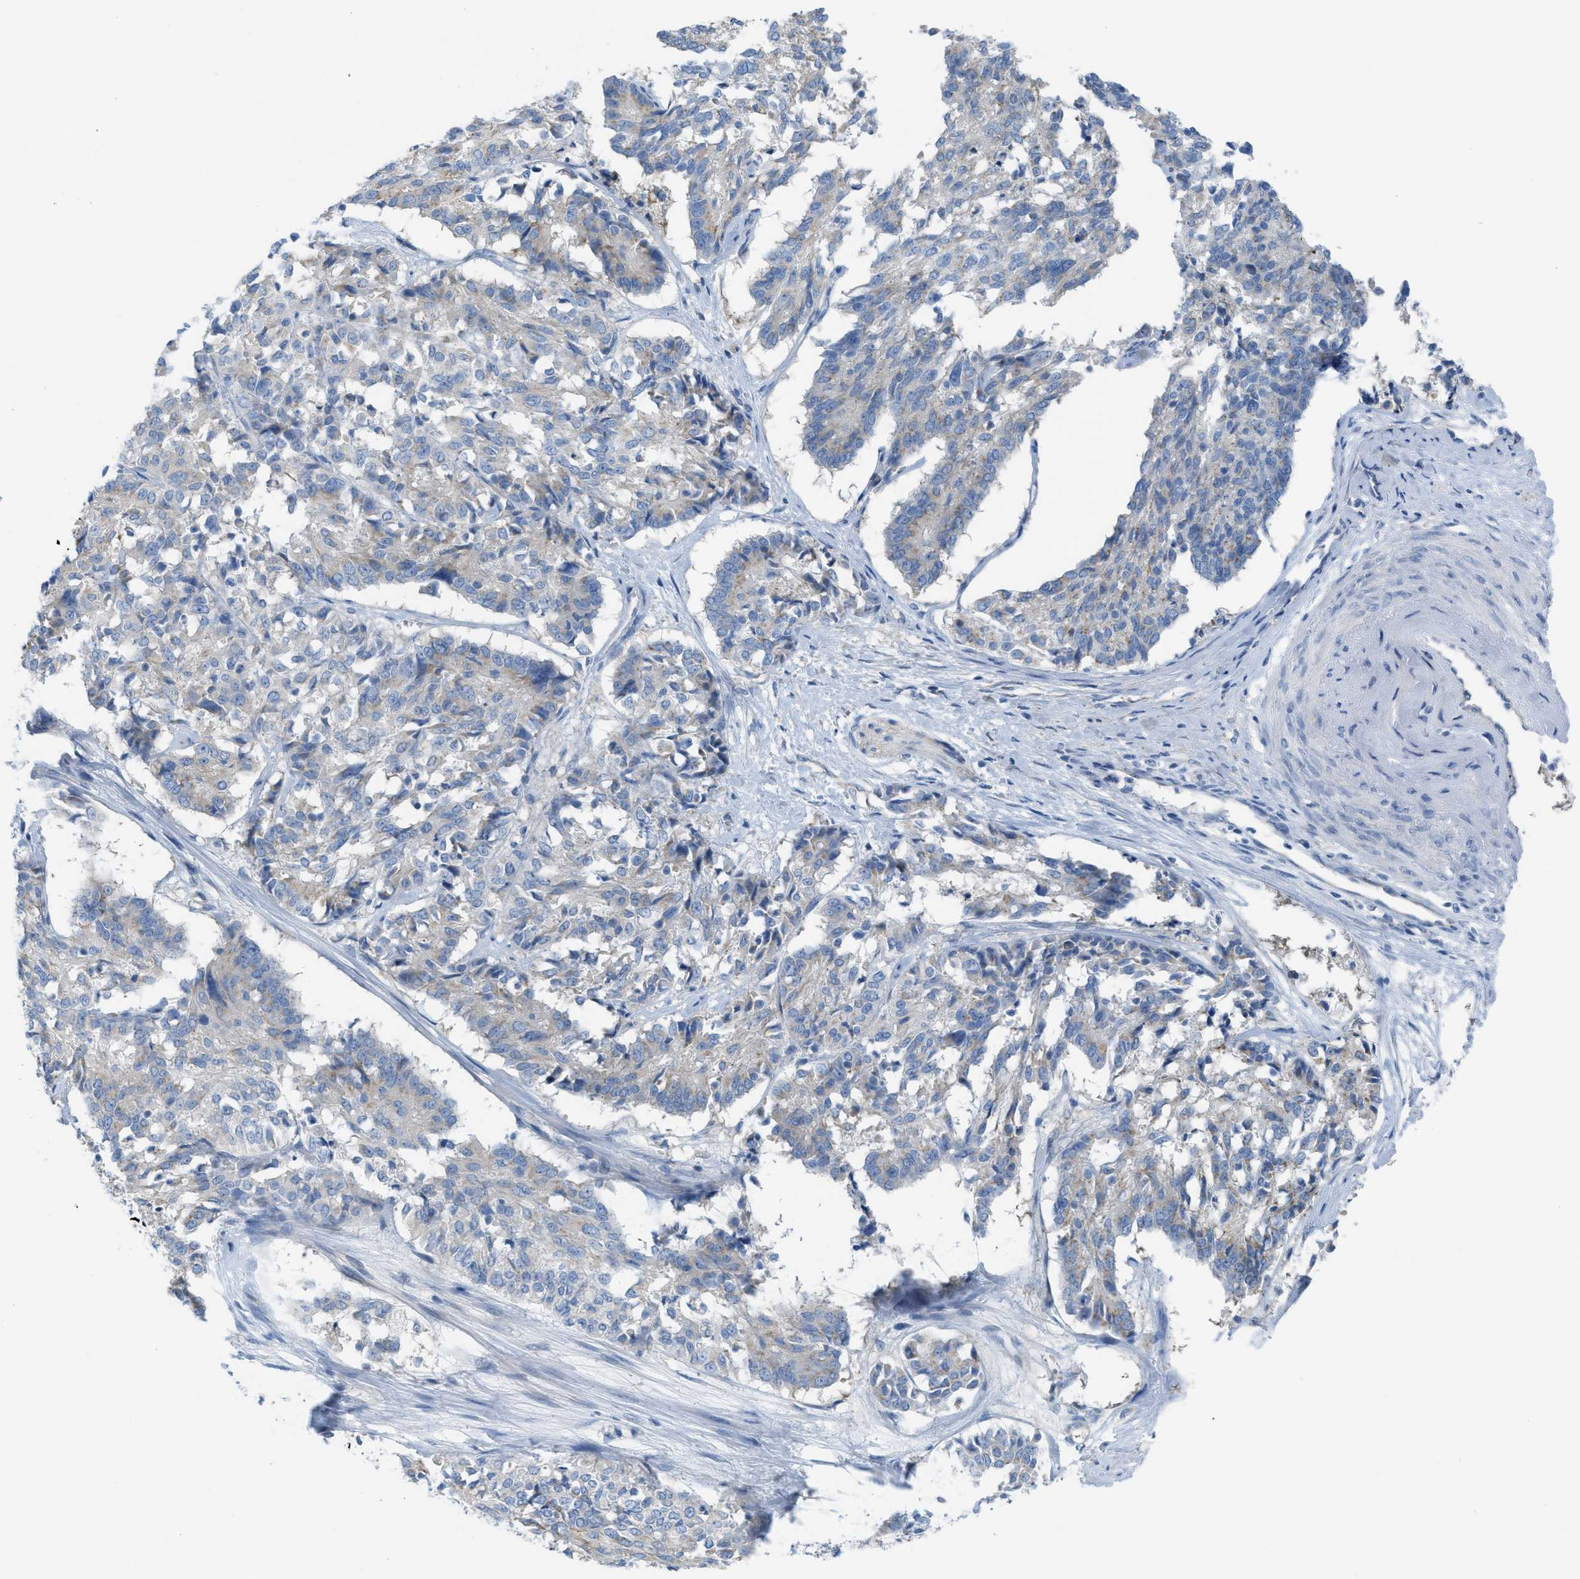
{"staining": {"intensity": "weak", "quantity": "<25%", "location": "cytoplasmic/membranous"}, "tissue": "cervical cancer", "cell_type": "Tumor cells", "image_type": "cancer", "snomed": [{"axis": "morphology", "description": "Squamous cell carcinoma, NOS"}, {"axis": "topography", "description": "Cervix"}], "caption": "Tumor cells show no significant staining in cervical cancer (squamous cell carcinoma). (Stains: DAB immunohistochemistry with hematoxylin counter stain, Microscopy: brightfield microscopy at high magnification).", "gene": "ASGR1", "patient": {"sex": "female", "age": 35}}